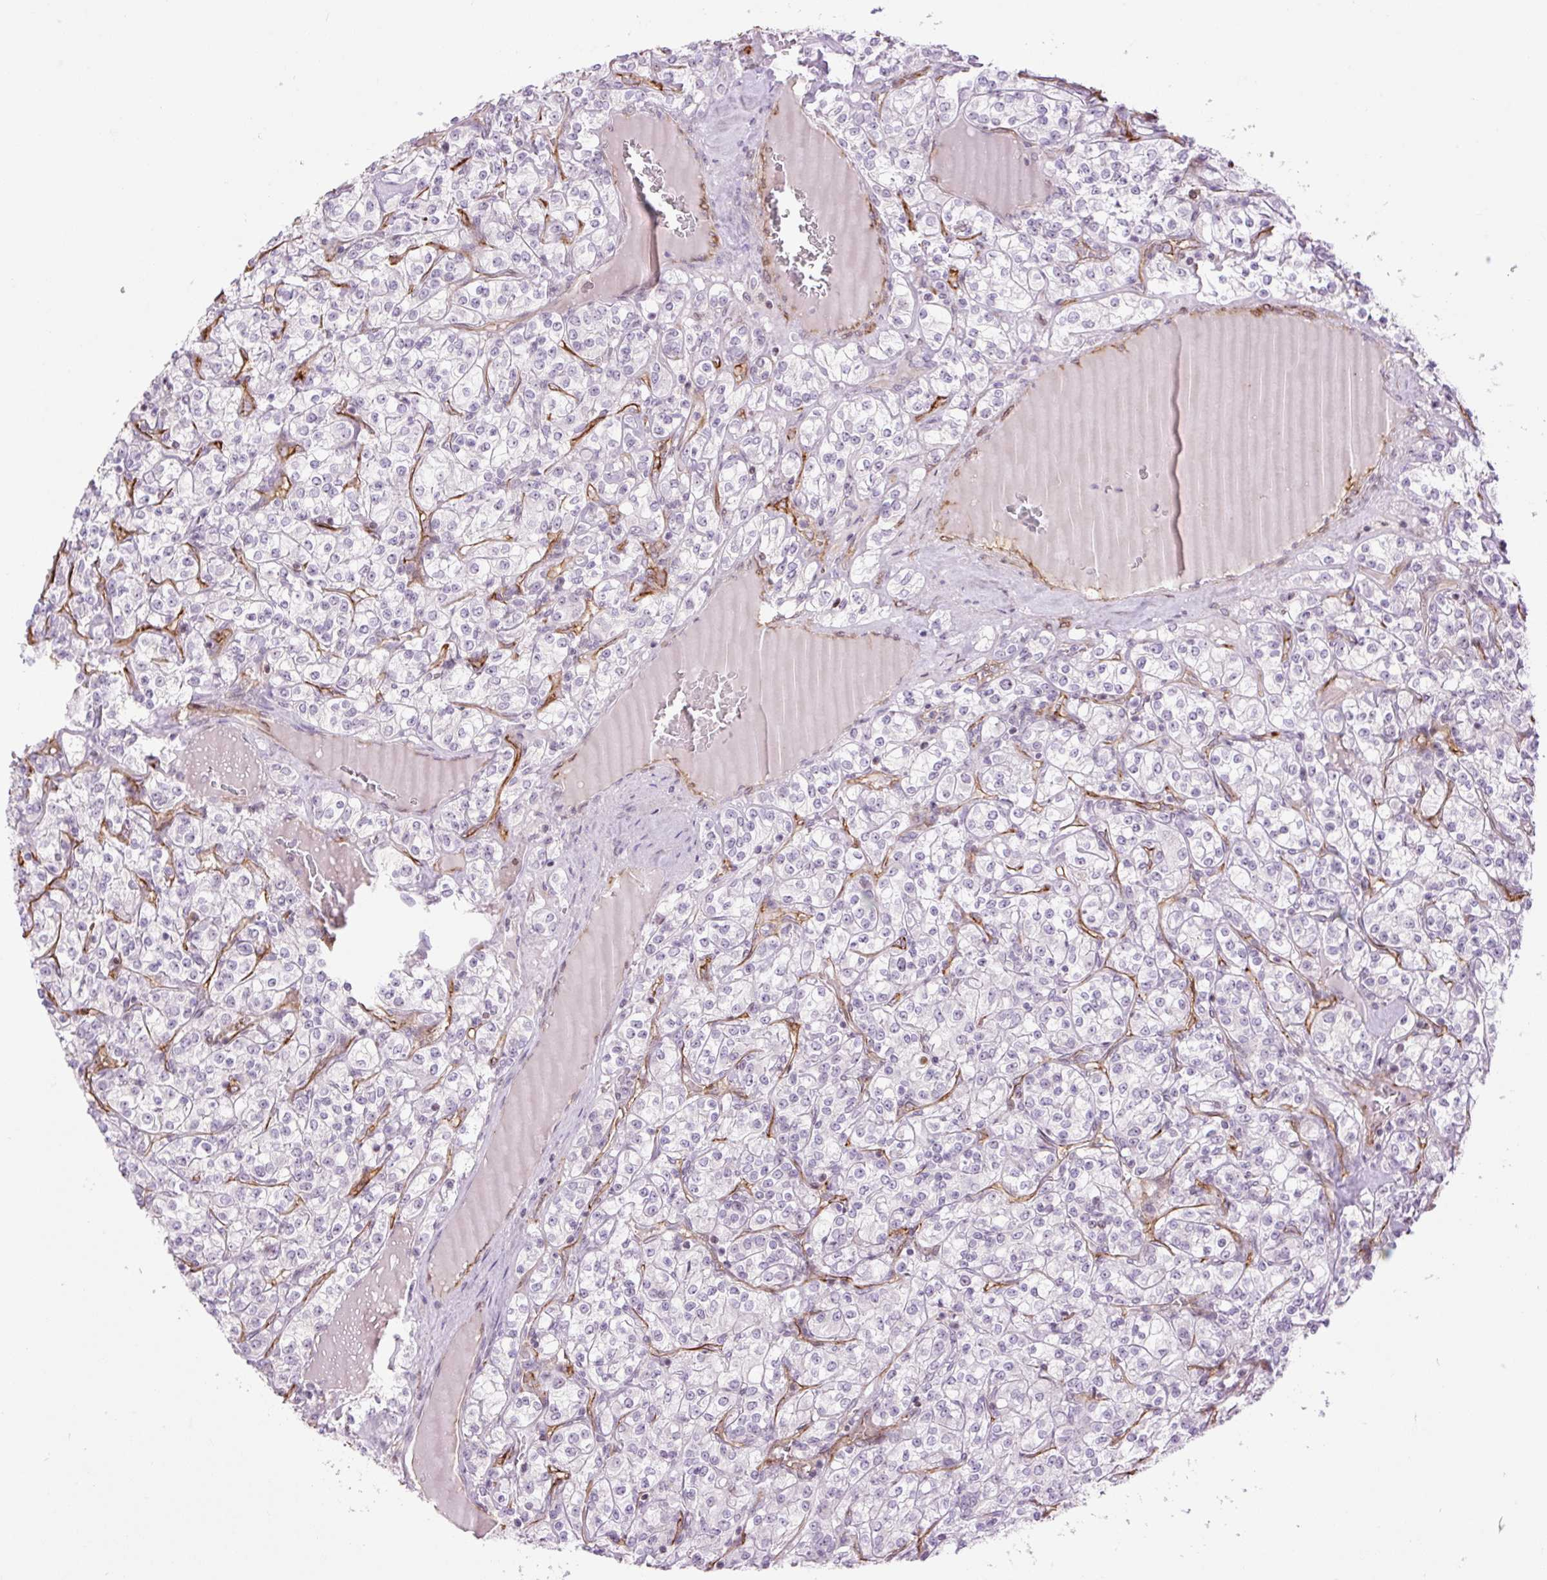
{"staining": {"intensity": "negative", "quantity": "none", "location": "none"}, "tissue": "renal cancer", "cell_type": "Tumor cells", "image_type": "cancer", "snomed": [{"axis": "morphology", "description": "Adenocarcinoma, NOS"}, {"axis": "topography", "description": "Kidney"}], "caption": "Renal cancer (adenocarcinoma) stained for a protein using immunohistochemistry (IHC) shows no staining tumor cells.", "gene": "ZNF417", "patient": {"sex": "male", "age": 77}}